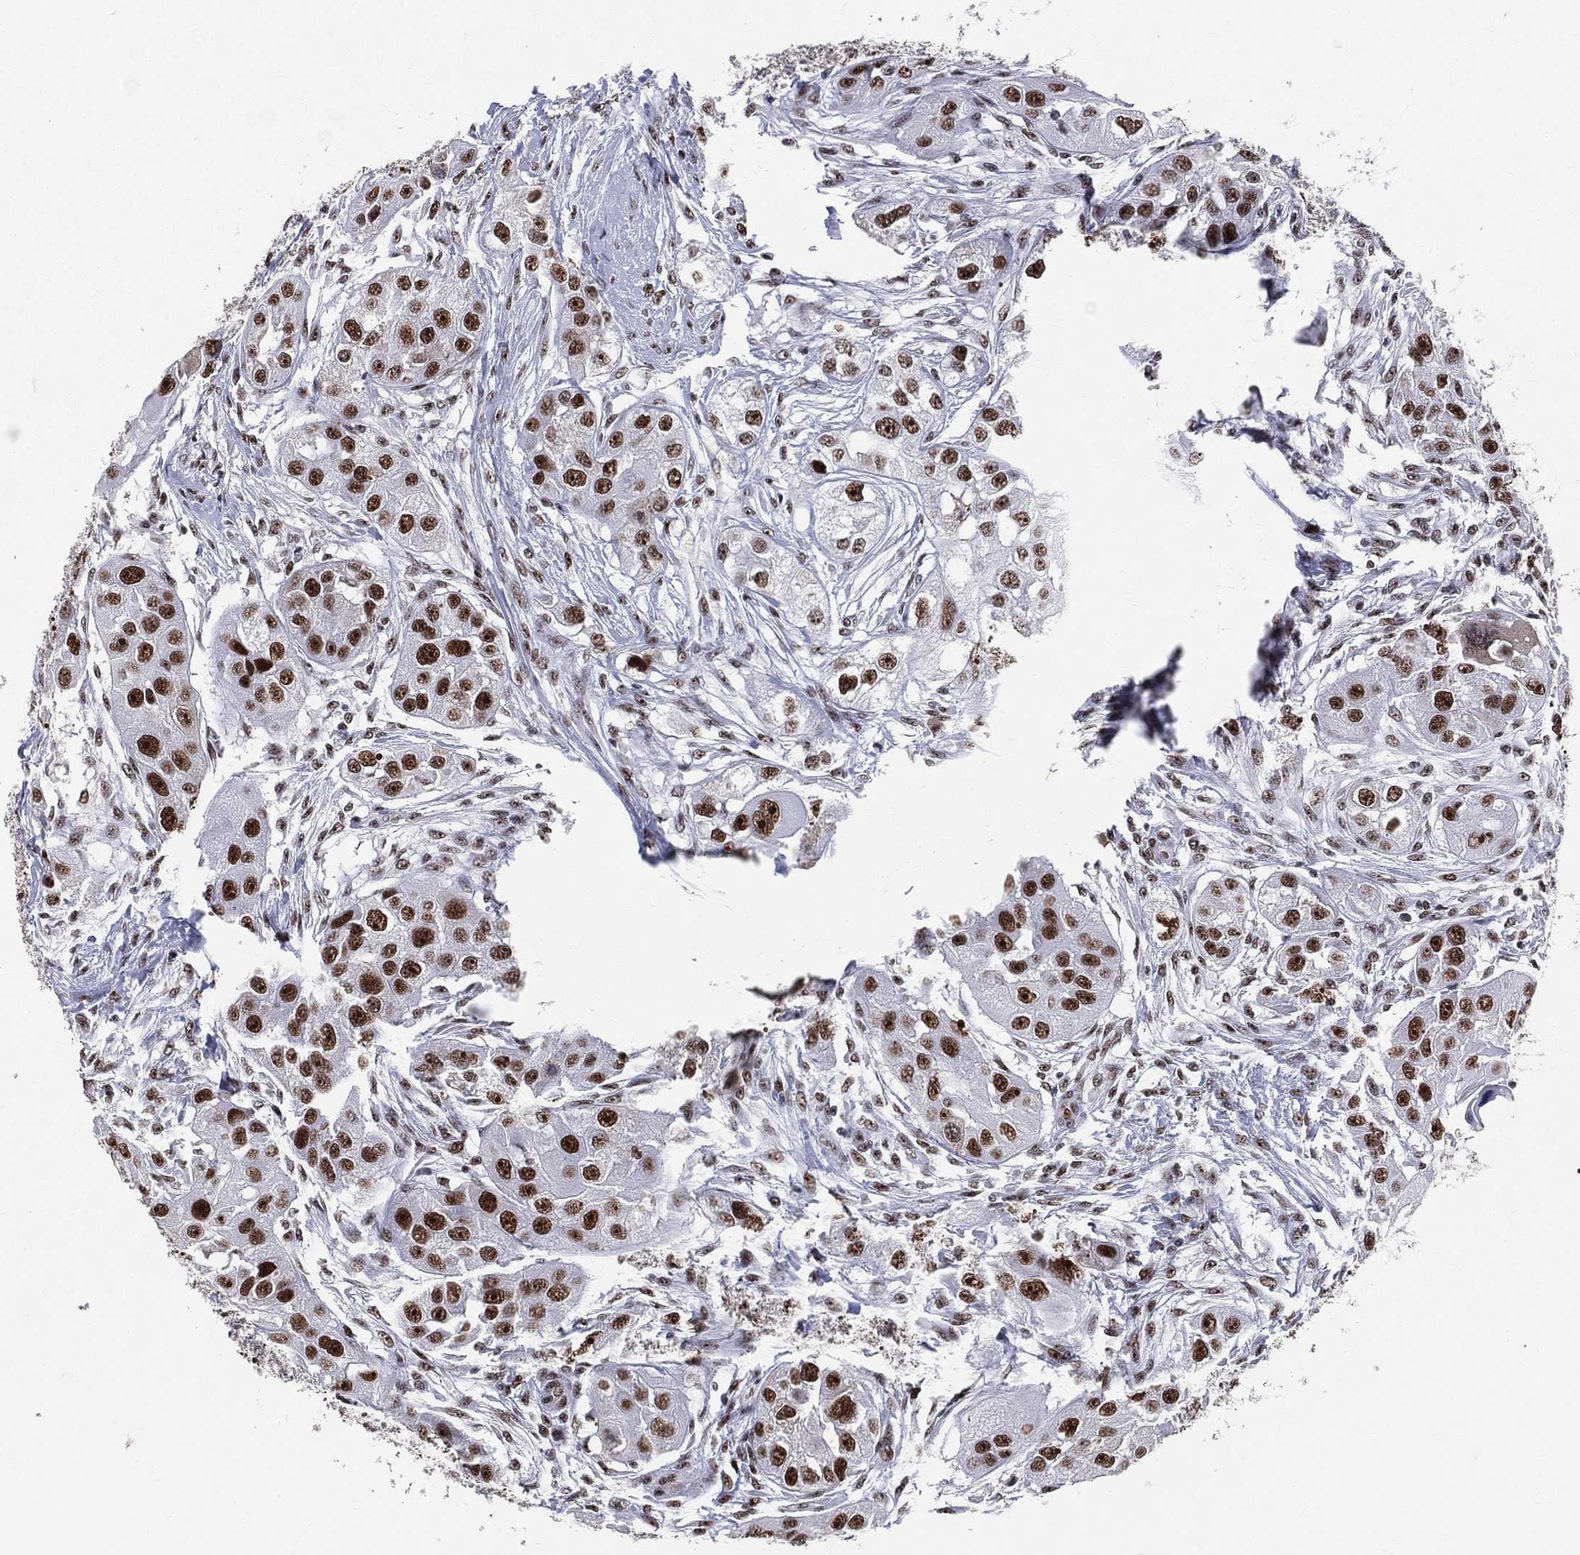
{"staining": {"intensity": "strong", "quantity": ">75%", "location": "nuclear"}, "tissue": "head and neck cancer", "cell_type": "Tumor cells", "image_type": "cancer", "snomed": [{"axis": "morphology", "description": "Normal tissue, NOS"}, {"axis": "morphology", "description": "Squamous cell carcinoma, NOS"}, {"axis": "topography", "description": "Skeletal muscle"}, {"axis": "topography", "description": "Head-Neck"}], "caption": "The immunohistochemical stain highlights strong nuclear staining in tumor cells of squamous cell carcinoma (head and neck) tissue.", "gene": "CDK7", "patient": {"sex": "male", "age": 51}}